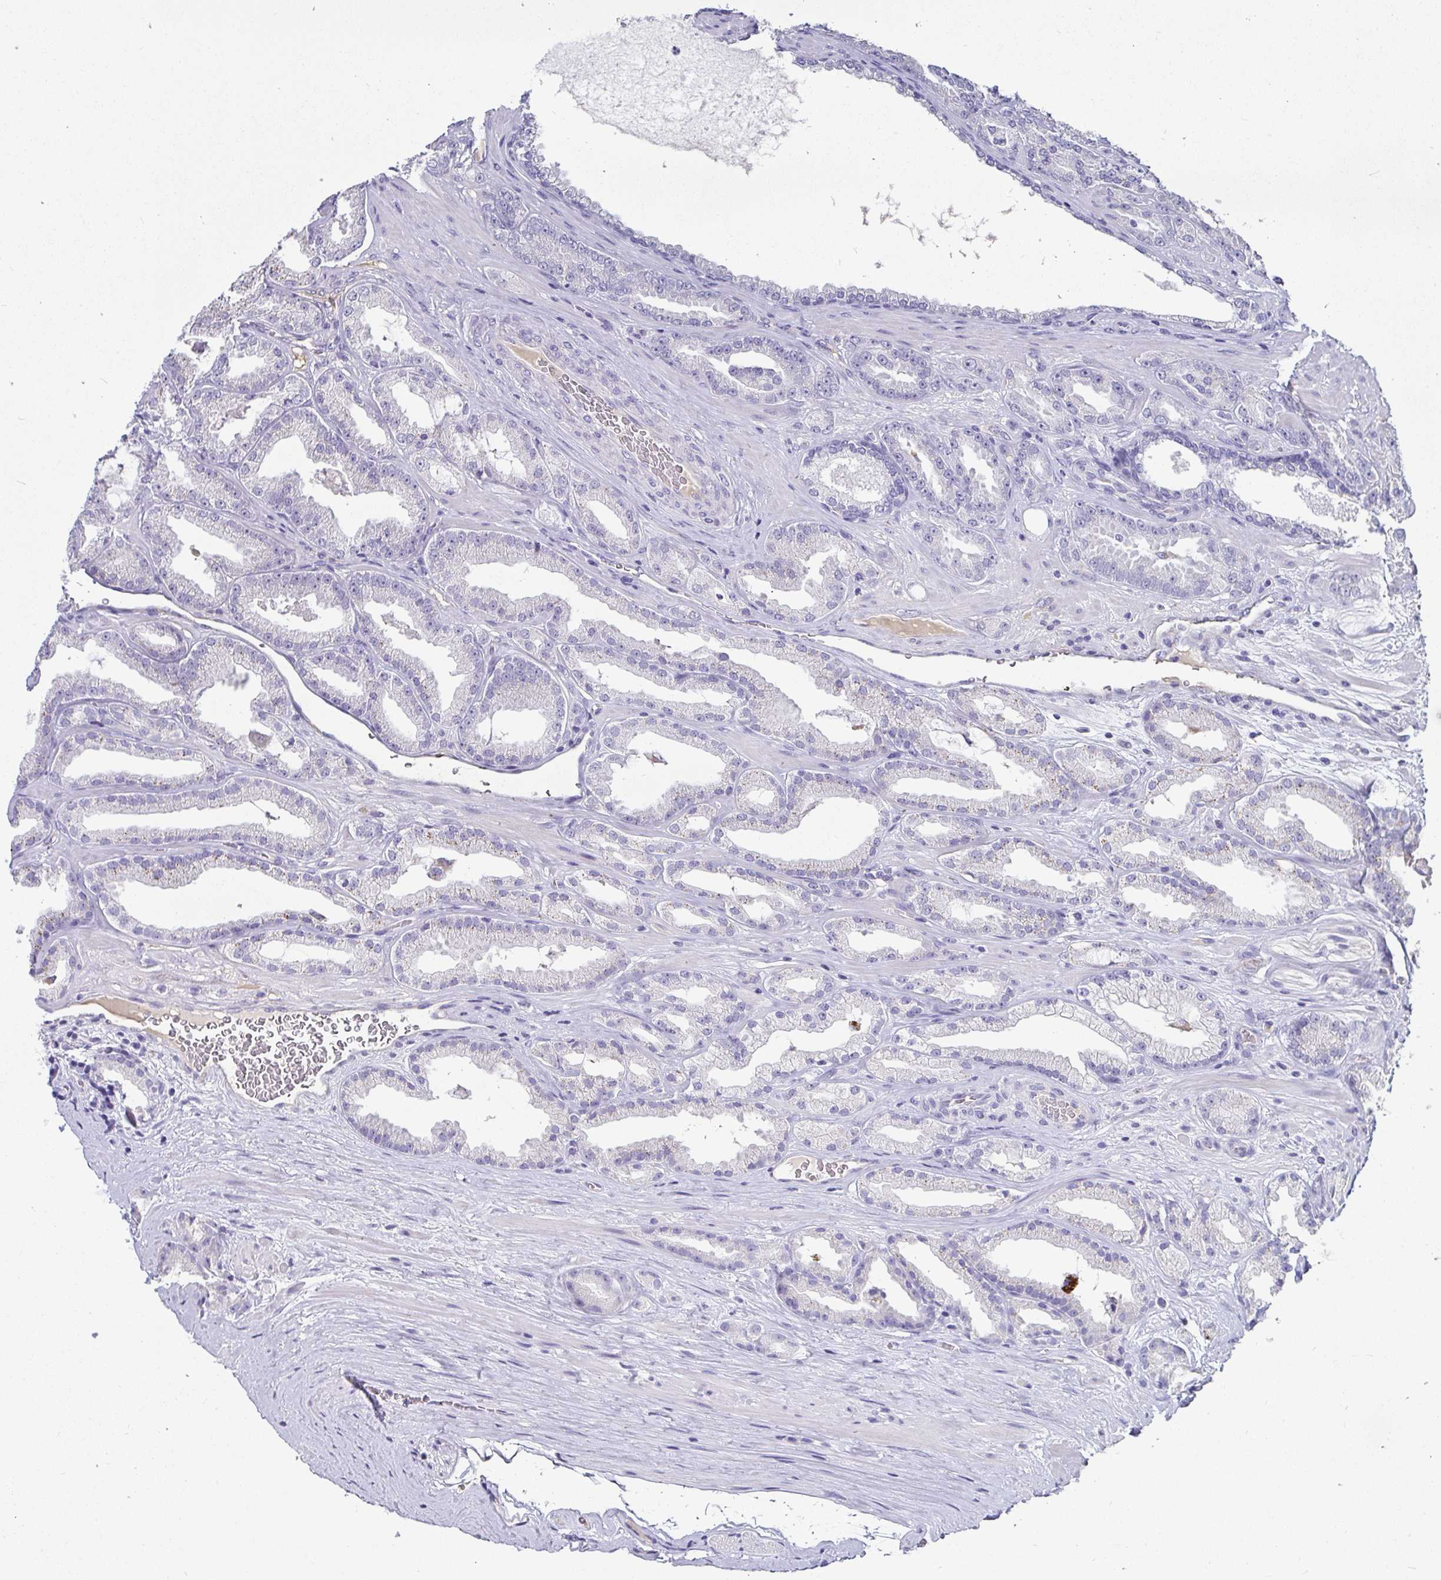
{"staining": {"intensity": "negative", "quantity": "none", "location": "none"}, "tissue": "prostate cancer", "cell_type": "Tumor cells", "image_type": "cancer", "snomed": [{"axis": "morphology", "description": "Adenocarcinoma, Low grade"}, {"axis": "topography", "description": "Prostate"}], "caption": "There is no significant expression in tumor cells of adenocarcinoma (low-grade) (prostate).", "gene": "ADAMTS6", "patient": {"sex": "male", "age": 61}}